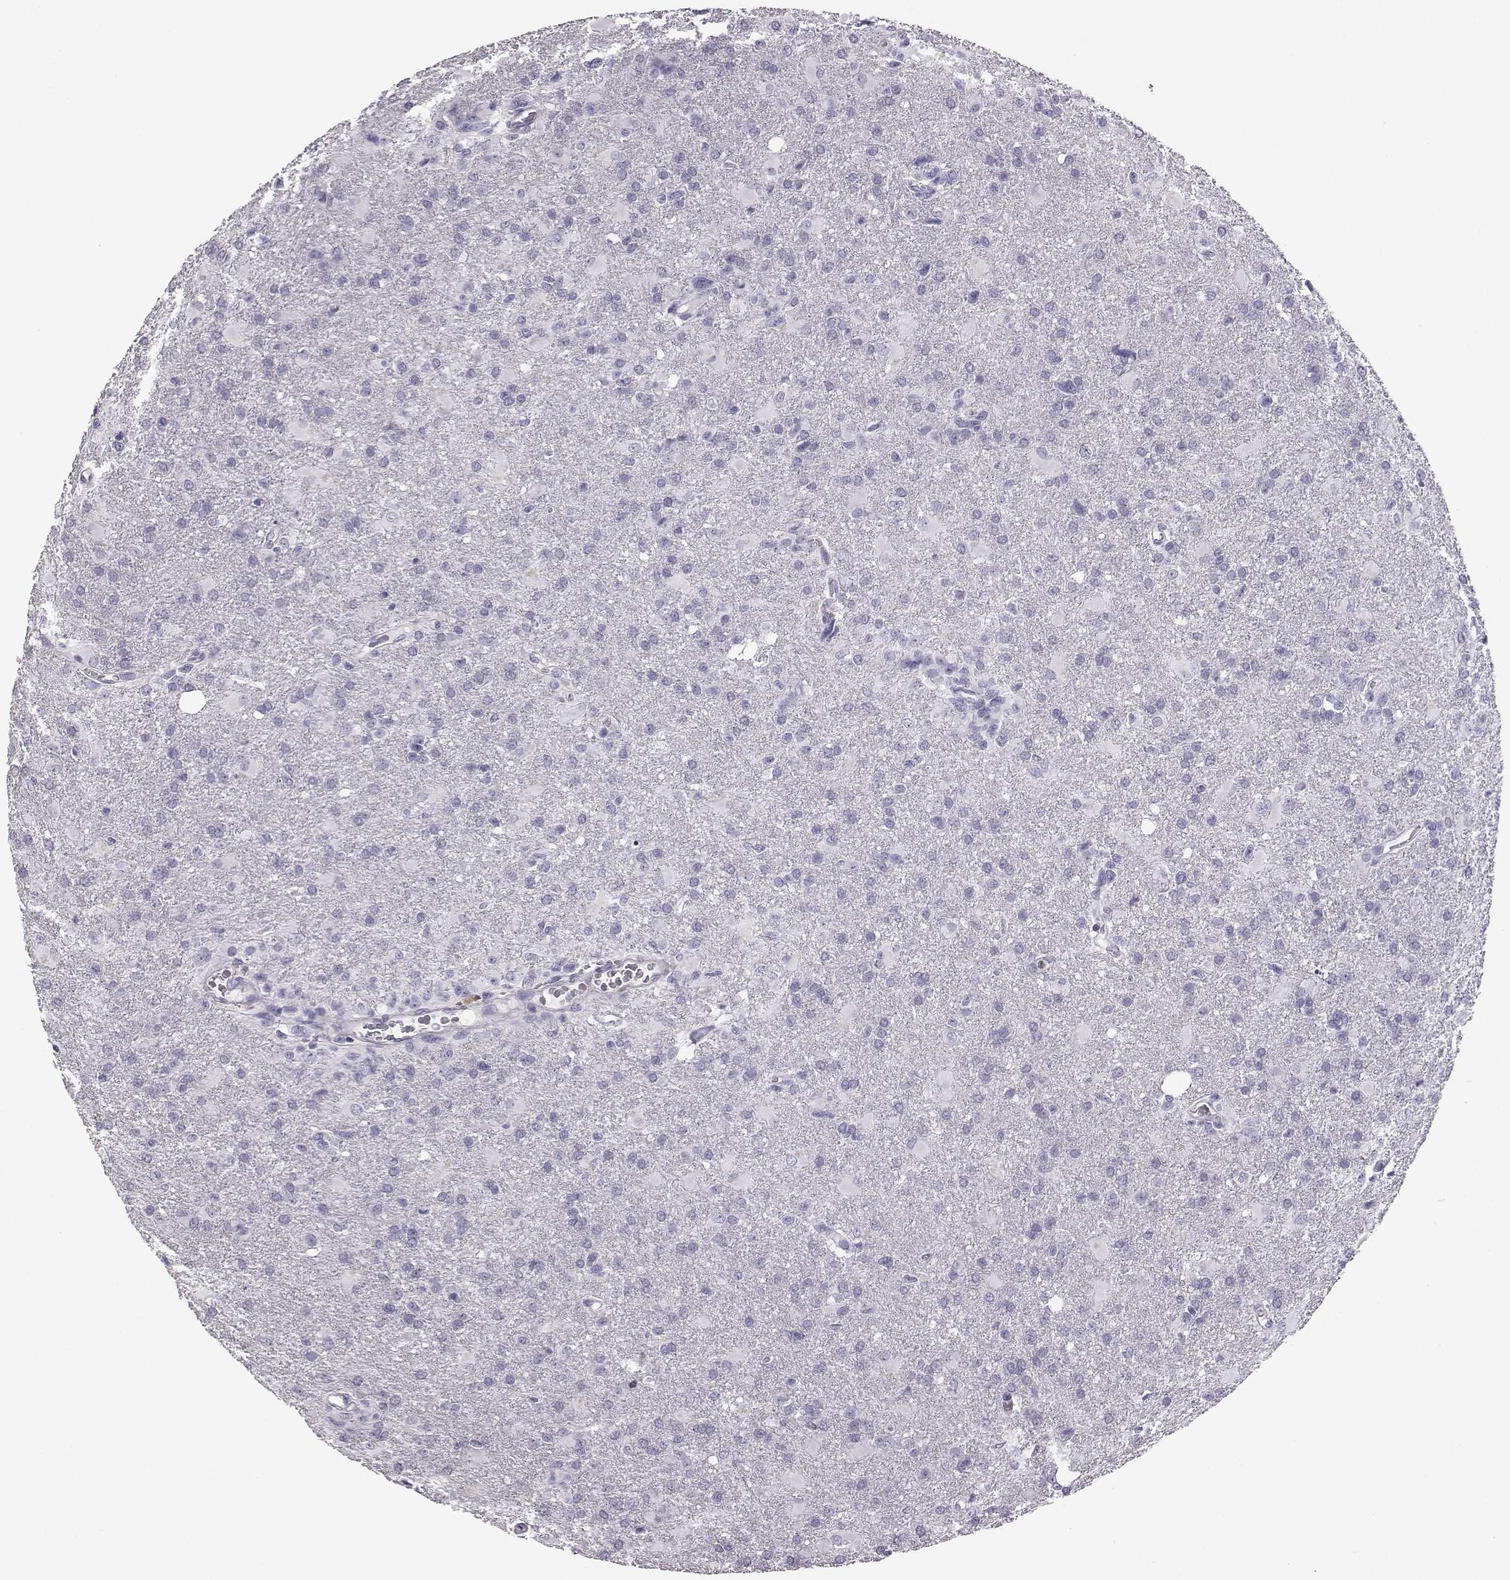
{"staining": {"intensity": "negative", "quantity": "none", "location": "none"}, "tissue": "glioma", "cell_type": "Tumor cells", "image_type": "cancer", "snomed": [{"axis": "morphology", "description": "Glioma, malignant, High grade"}, {"axis": "topography", "description": "Brain"}], "caption": "High power microscopy histopathology image of an immunohistochemistry (IHC) histopathology image of glioma, revealing no significant expression in tumor cells.", "gene": "ADAM7", "patient": {"sex": "male", "age": 68}}